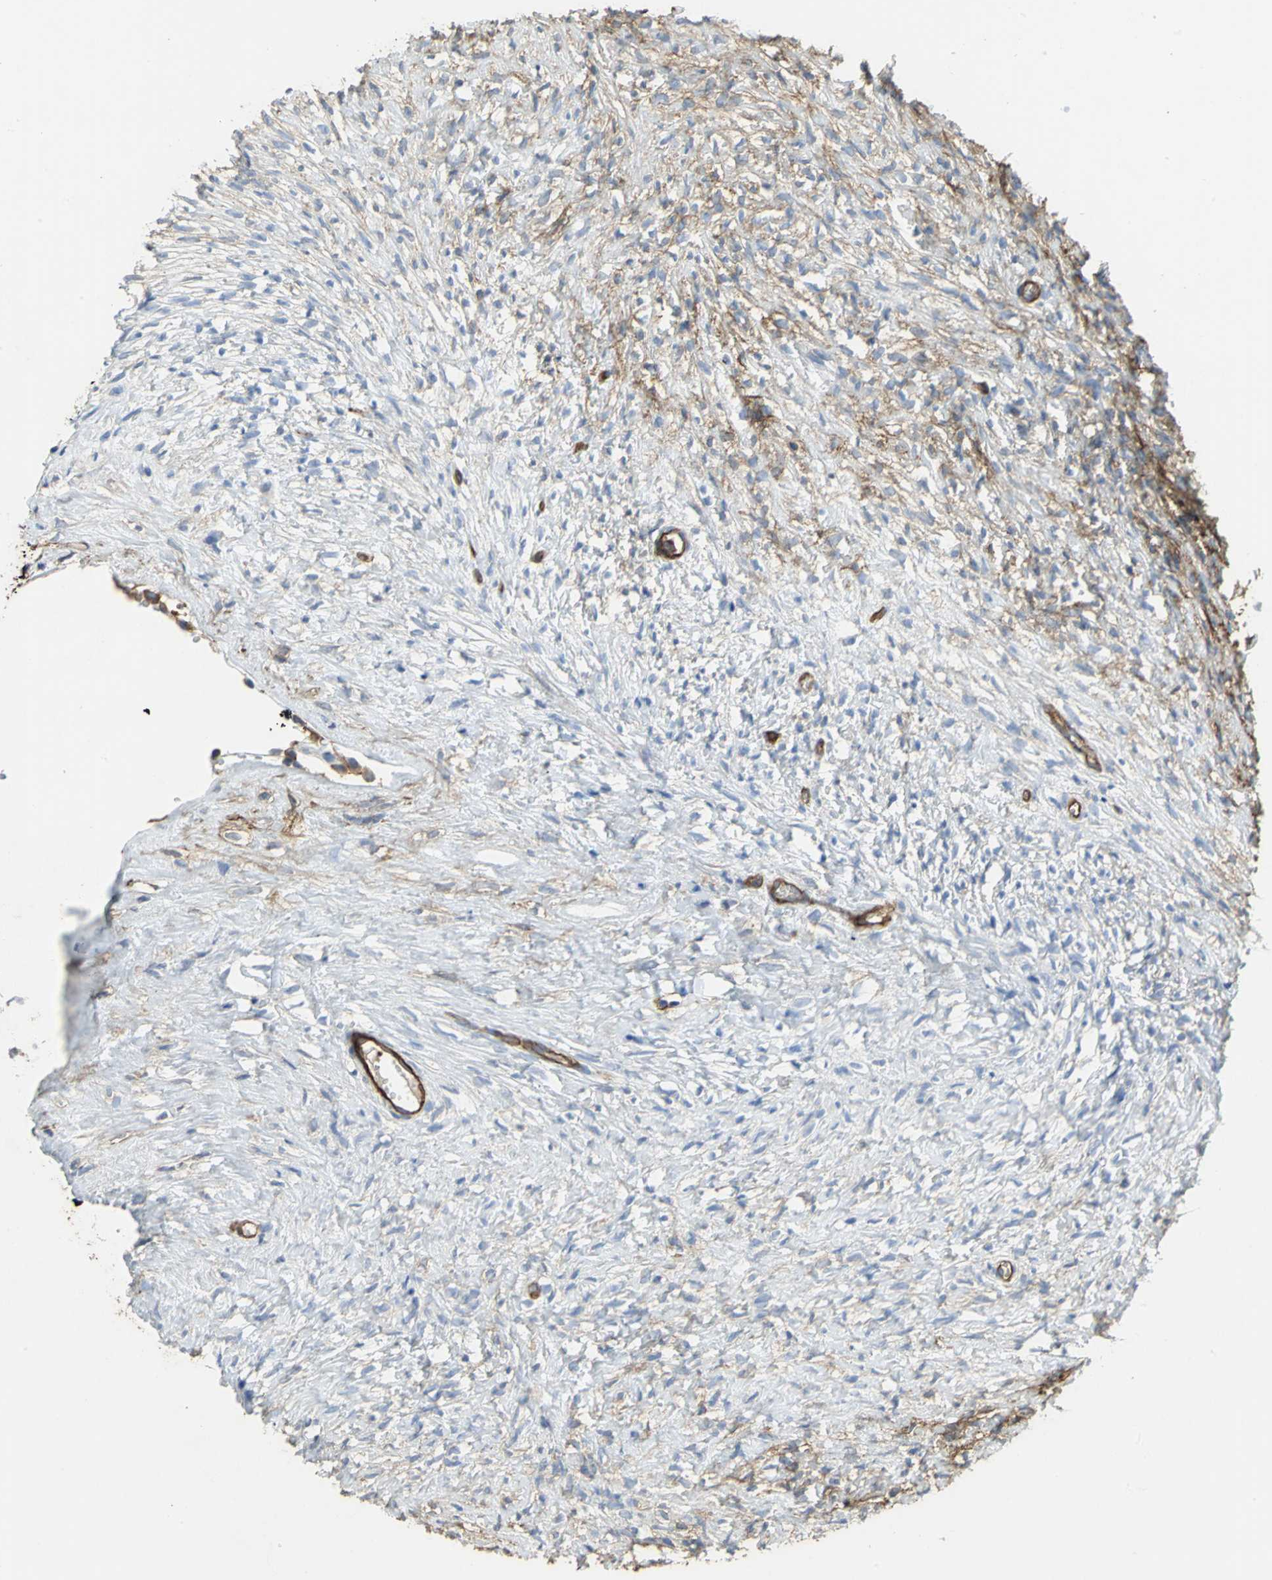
{"staining": {"intensity": "strong", "quantity": "25%-75%", "location": "cytoplasmic/membranous"}, "tissue": "ovary", "cell_type": "Ovarian stroma cells", "image_type": "normal", "snomed": [{"axis": "morphology", "description": "Normal tissue, NOS"}, {"axis": "topography", "description": "Ovary"}], "caption": "Protein staining demonstrates strong cytoplasmic/membranous expression in approximately 25%-75% of ovarian stroma cells in normal ovary.", "gene": "FLNB", "patient": {"sex": "female", "age": 35}}